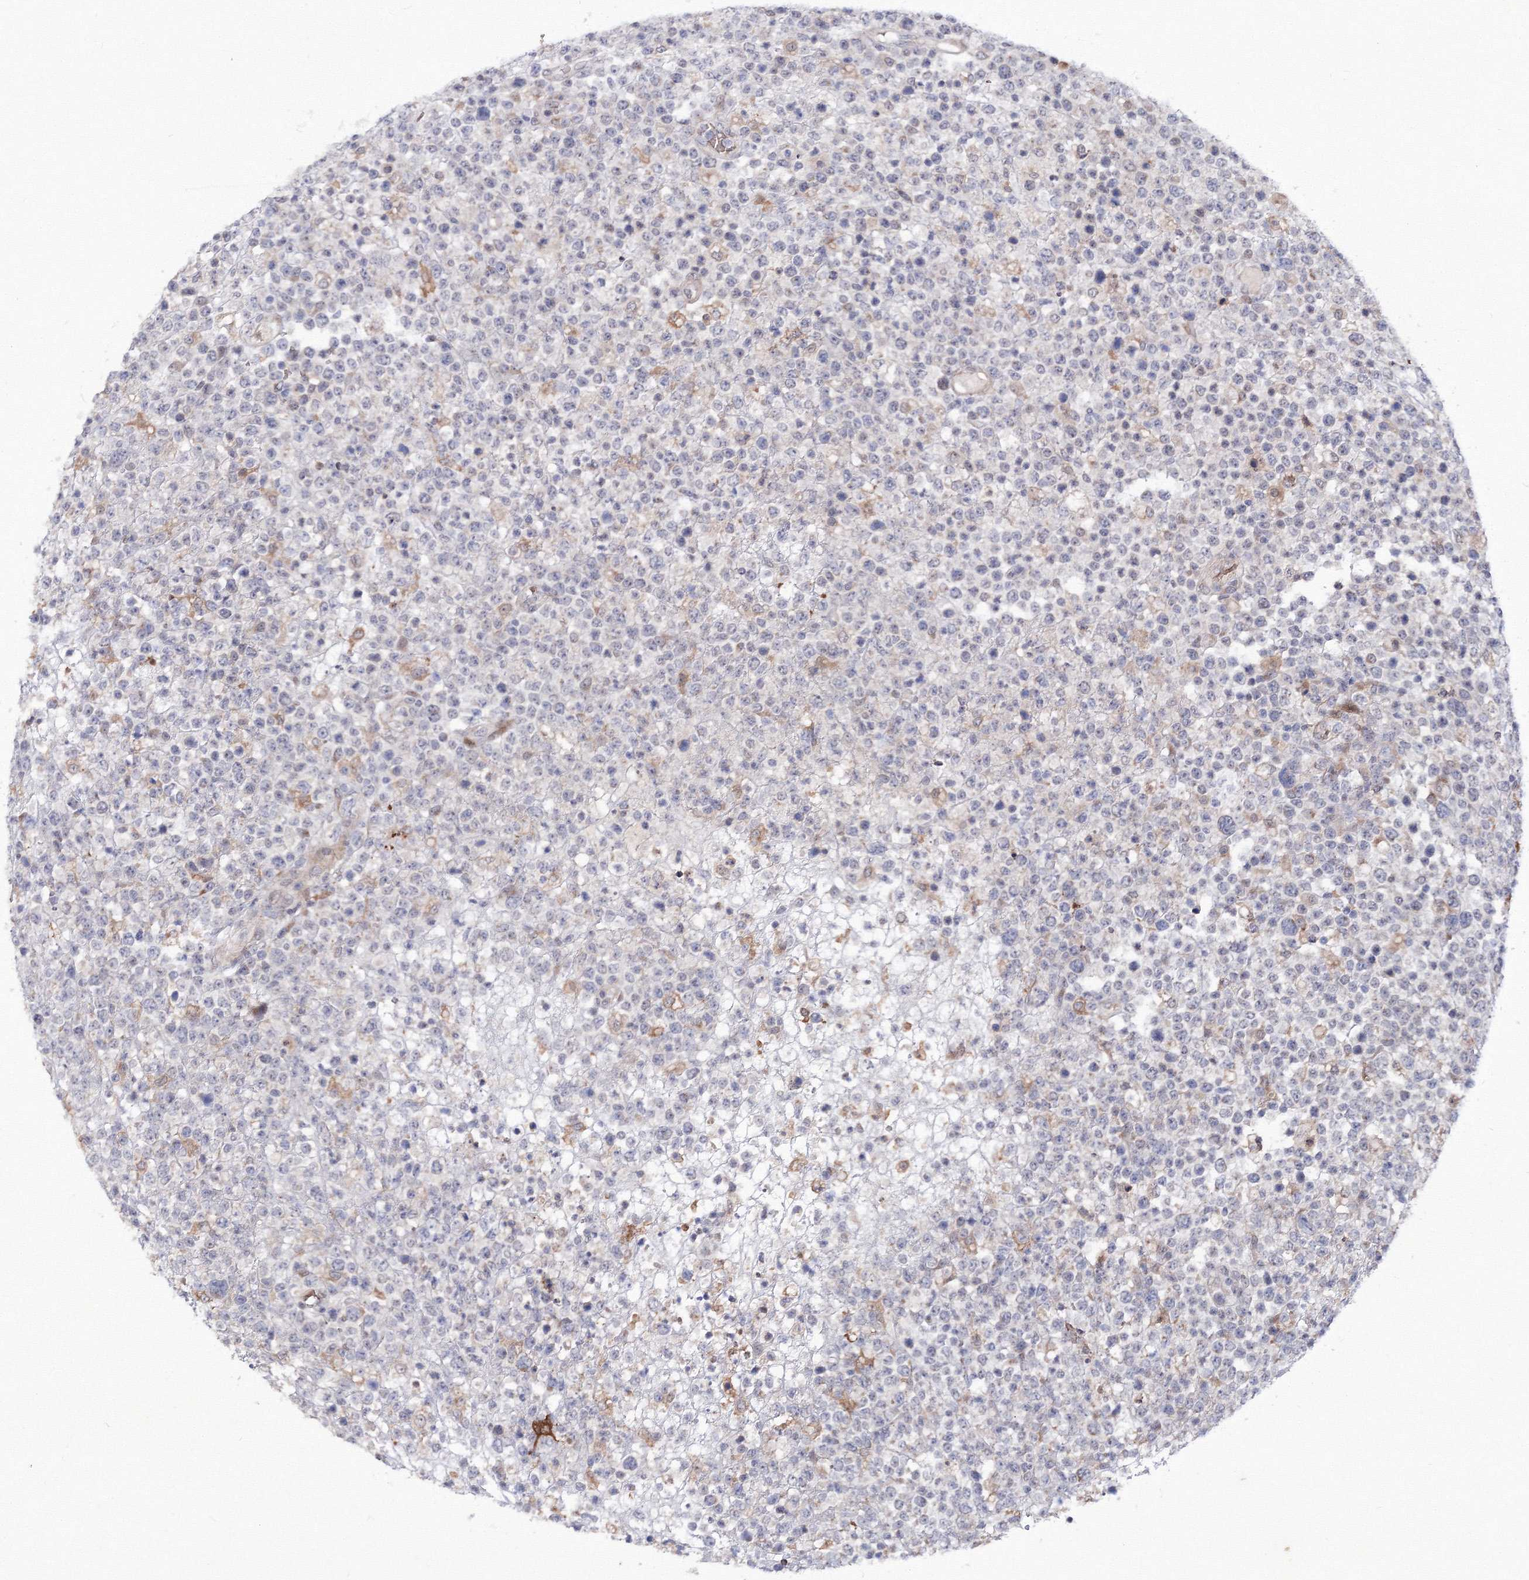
{"staining": {"intensity": "negative", "quantity": "none", "location": "none"}, "tissue": "lymphoma", "cell_type": "Tumor cells", "image_type": "cancer", "snomed": [{"axis": "morphology", "description": "Malignant lymphoma, non-Hodgkin's type, High grade"}, {"axis": "topography", "description": "Colon"}], "caption": "Photomicrograph shows no significant protein staining in tumor cells of malignant lymphoma, non-Hodgkin's type (high-grade).", "gene": "C11orf52", "patient": {"sex": "female", "age": 53}}